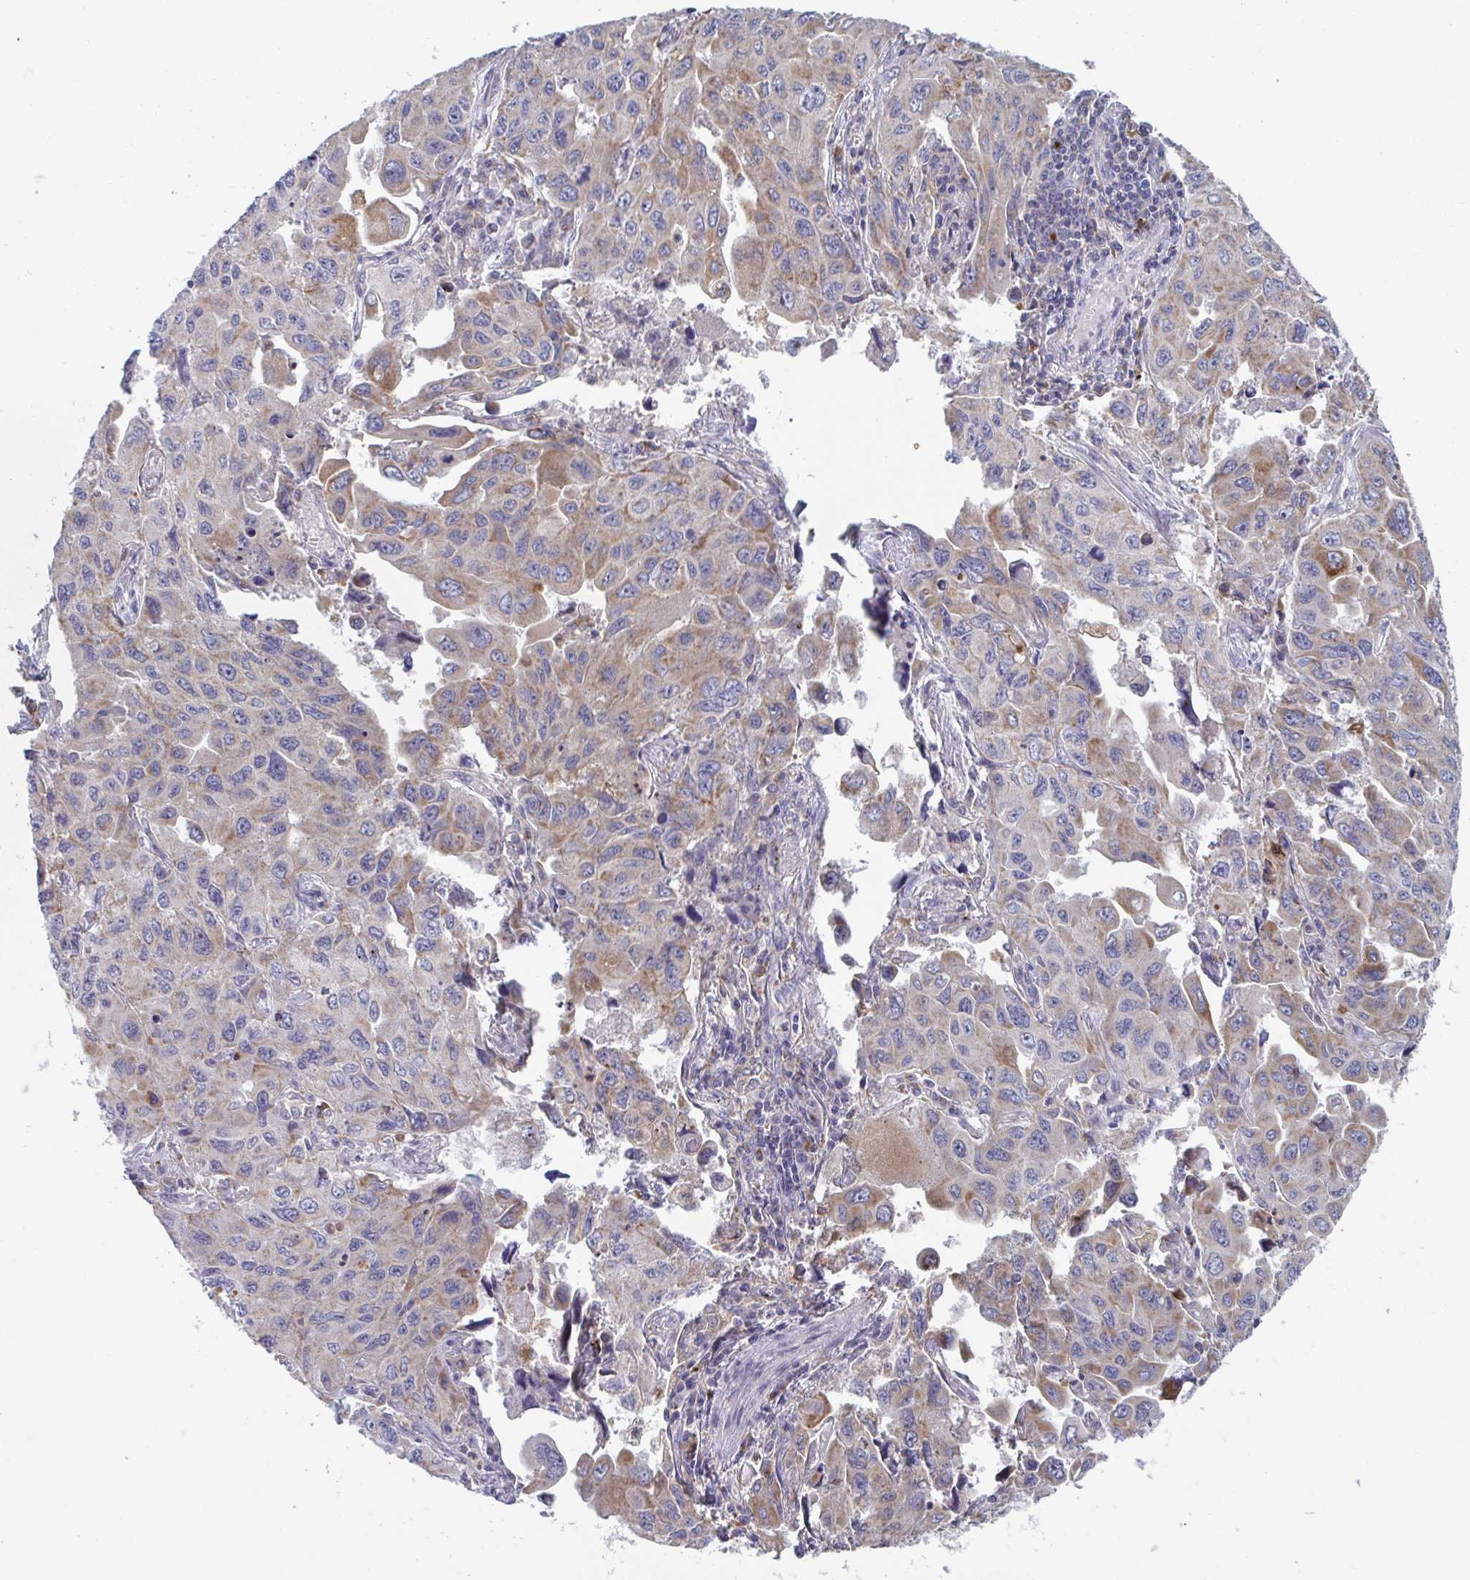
{"staining": {"intensity": "moderate", "quantity": "25%-75%", "location": "cytoplasmic/membranous"}, "tissue": "lung cancer", "cell_type": "Tumor cells", "image_type": "cancer", "snomed": [{"axis": "morphology", "description": "Adenocarcinoma, NOS"}, {"axis": "topography", "description": "Lung"}], "caption": "Human adenocarcinoma (lung) stained with a protein marker displays moderate staining in tumor cells.", "gene": "NIPSNAP1", "patient": {"sex": "male", "age": 64}}